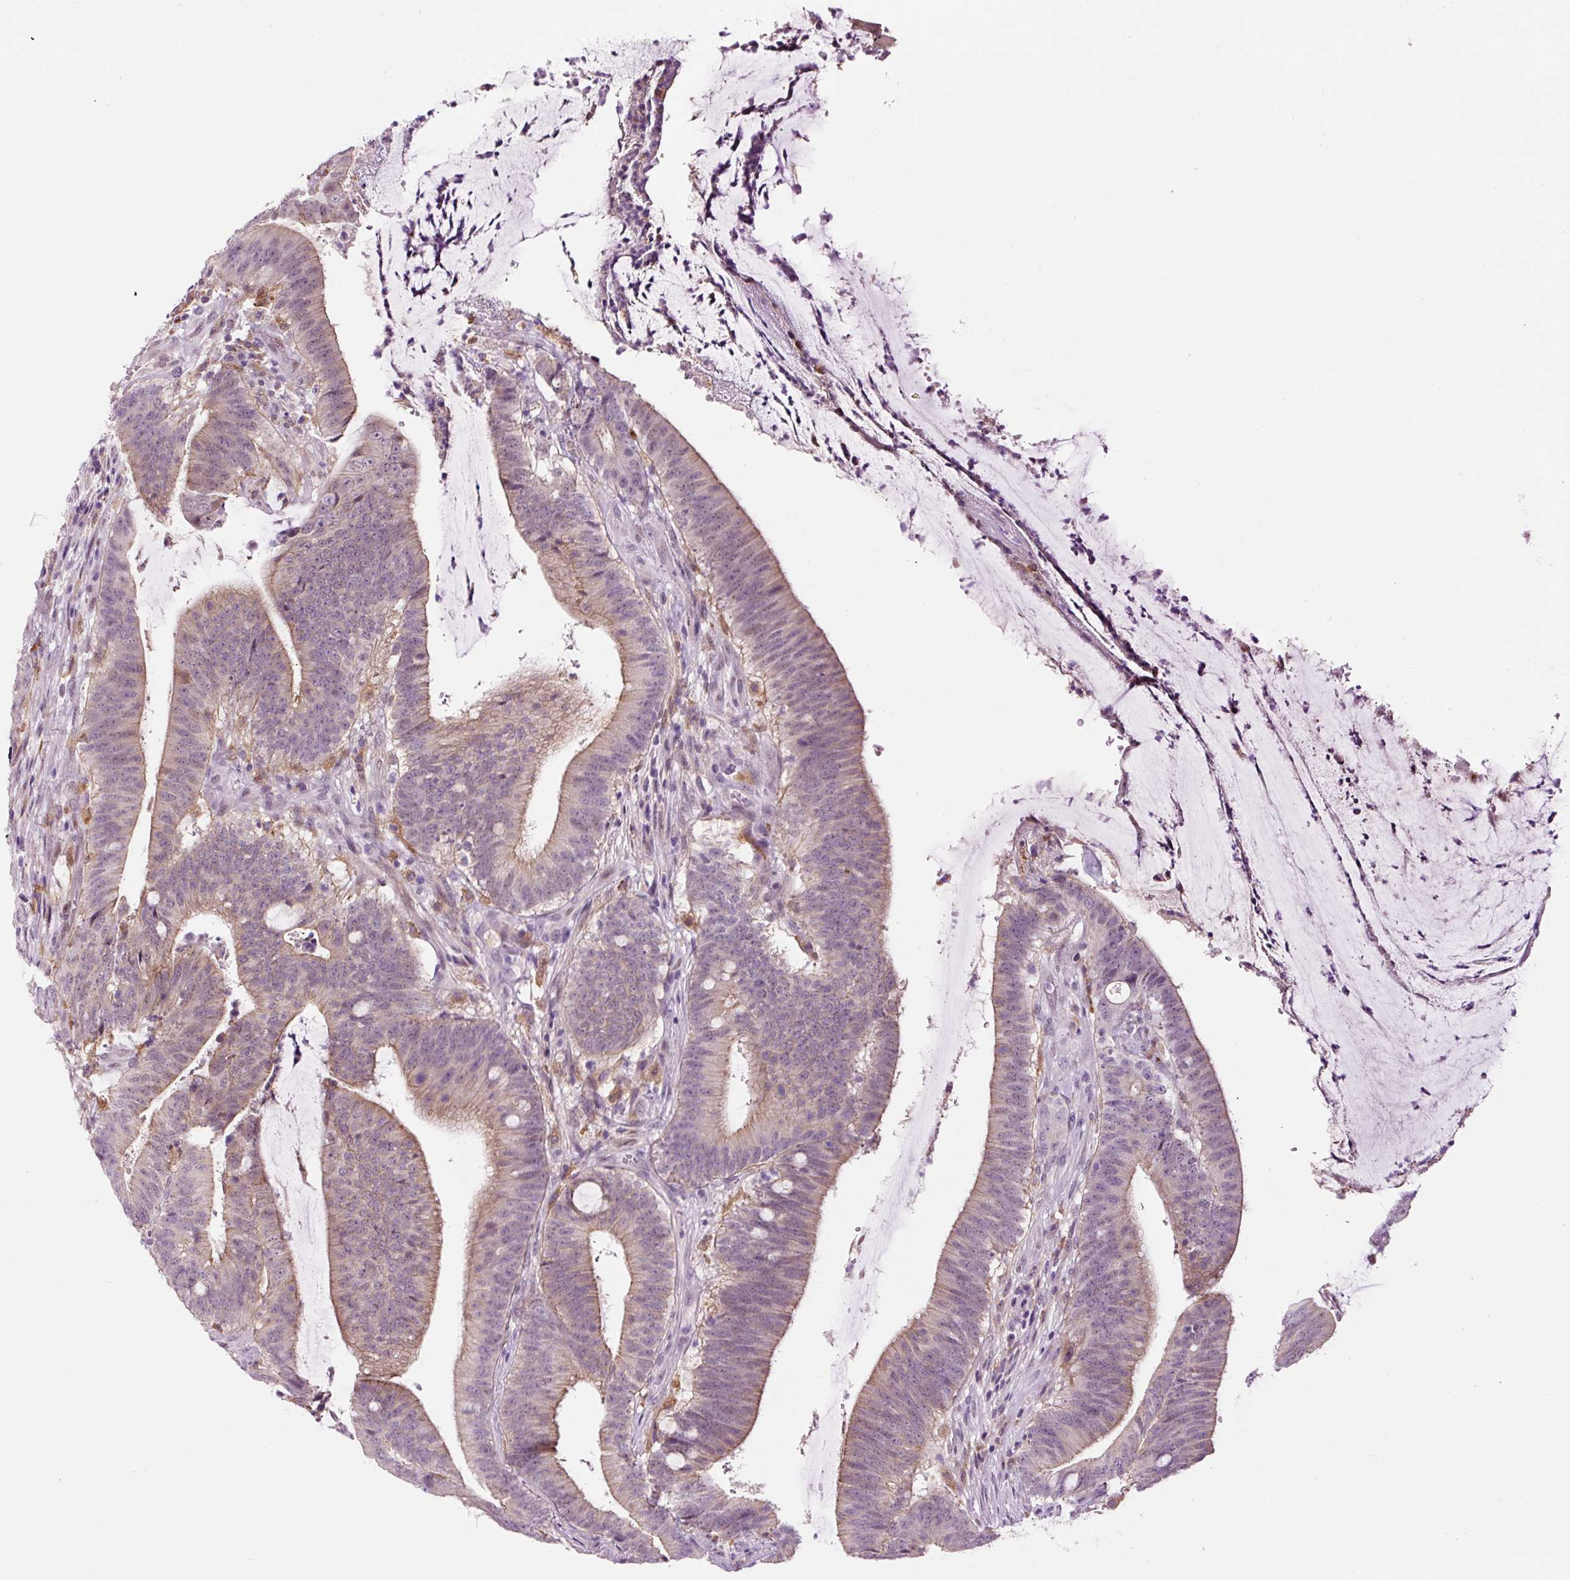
{"staining": {"intensity": "weak", "quantity": "<25%", "location": "cytoplasmic/membranous,nuclear"}, "tissue": "colorectal cancer", "cell_type": "Tumor cells", "image_type": "cancer", "snomed": [{"axis": "morphology", "description": "Adenocarcinoma, NOS"}, {"axis": "topography", "description": "Colon"}], "caption": "Tumor cells are negative for protein expression in human adenocarcinoma (colorectal).", "gene": "LY86", "patient": {"sex": "female", "age": 43}}